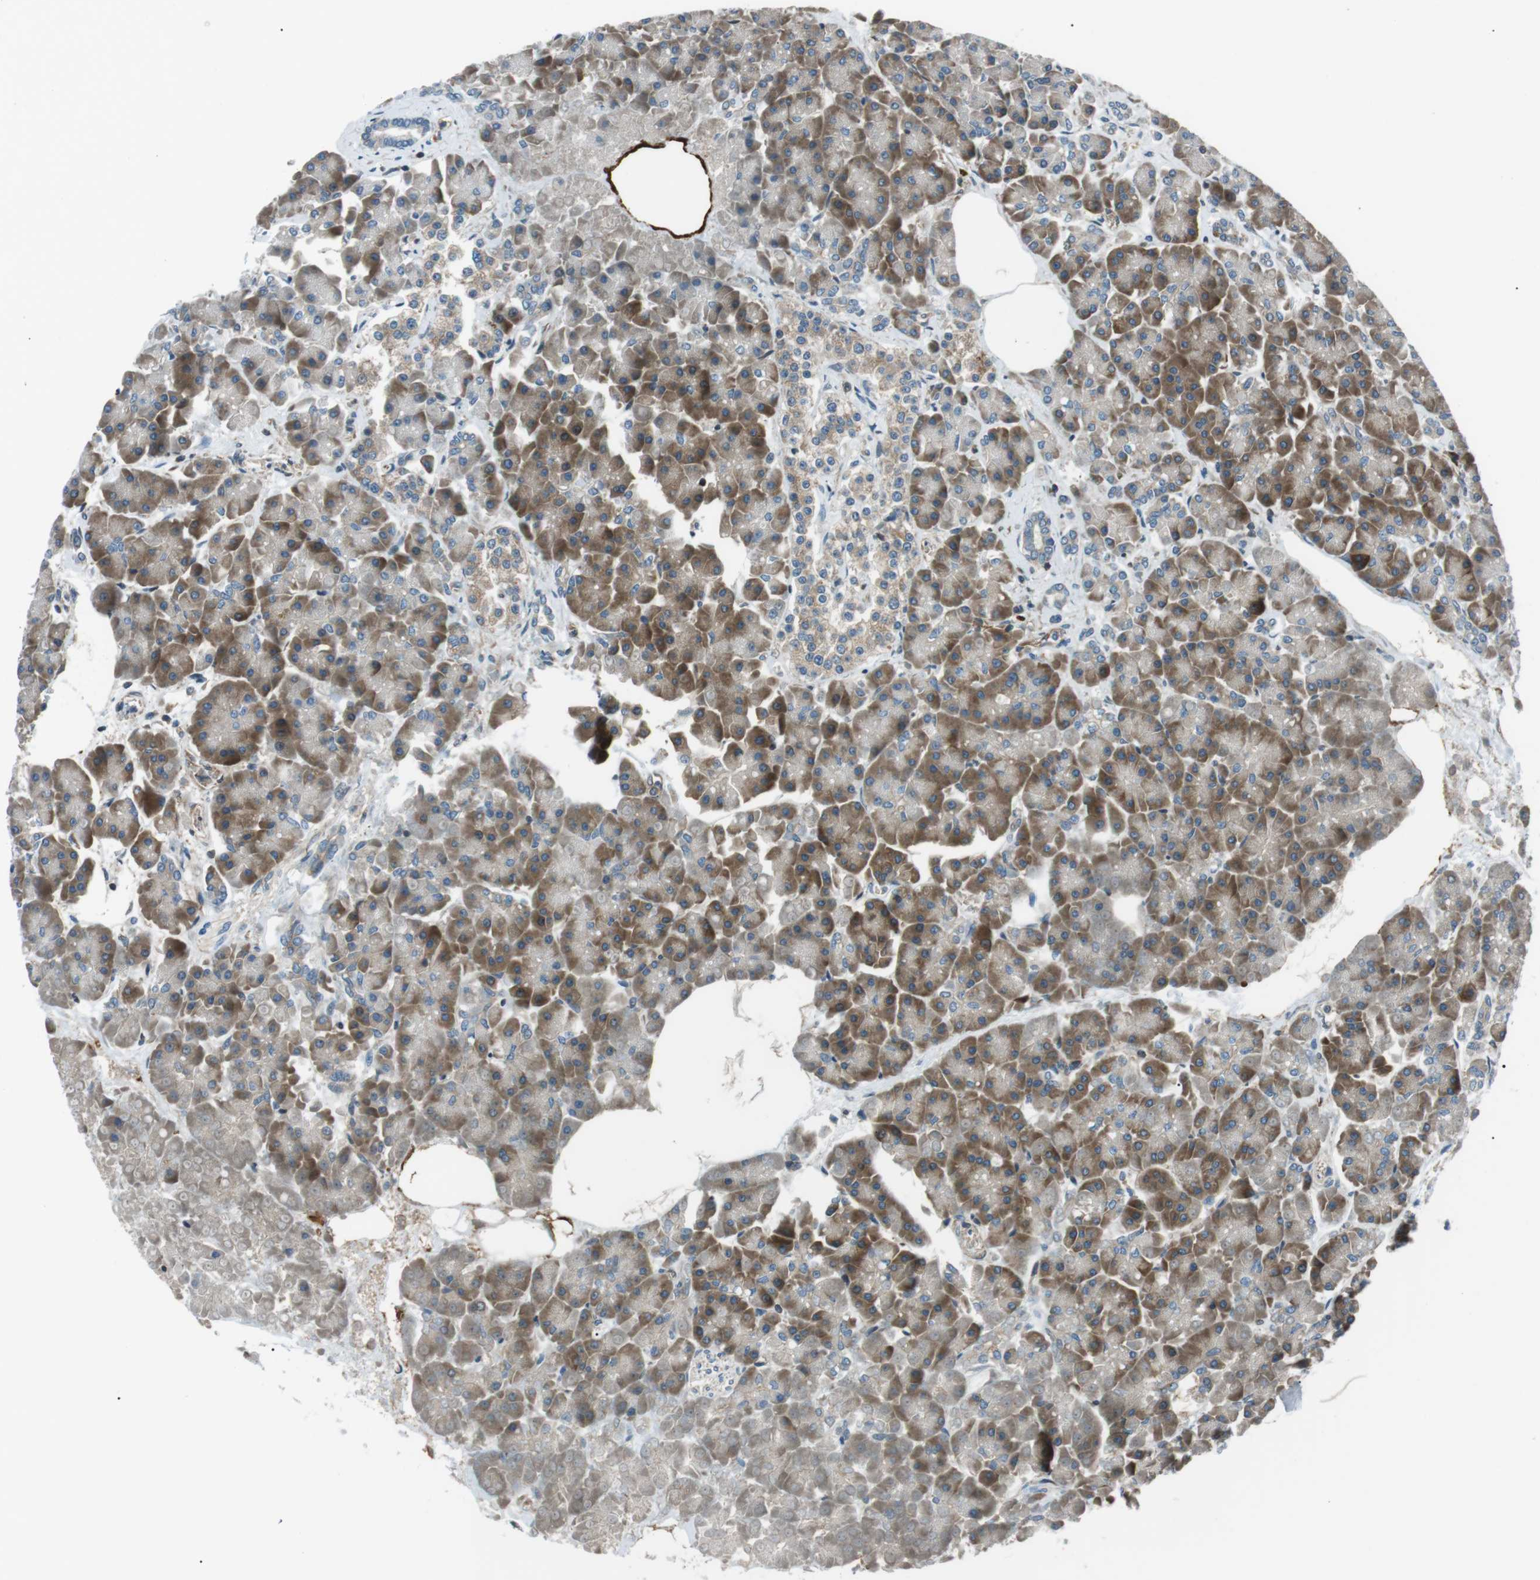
{"staining": {"intensity": "moderate", "quantity": ">75%", "location": "cytoplasmic/membranous"}, "tissue": "pancreas", "cell_type": "Exocrine glandular cells", "image_type": "normal", "snomed": [{"axis": "morphology", "description": "Normal tissue, NOS"}, {"axis": "topography", "description": "Pancreas"}], "caption": "Immunohistochemical staining of benign human pancreas exhibits >75% levels of moderate cytoplasmic/membranous protein expression in about >75% of exocrine glandular cells.", "gene": "GPR161", "patient": {"sex": "female", "age": 70}}